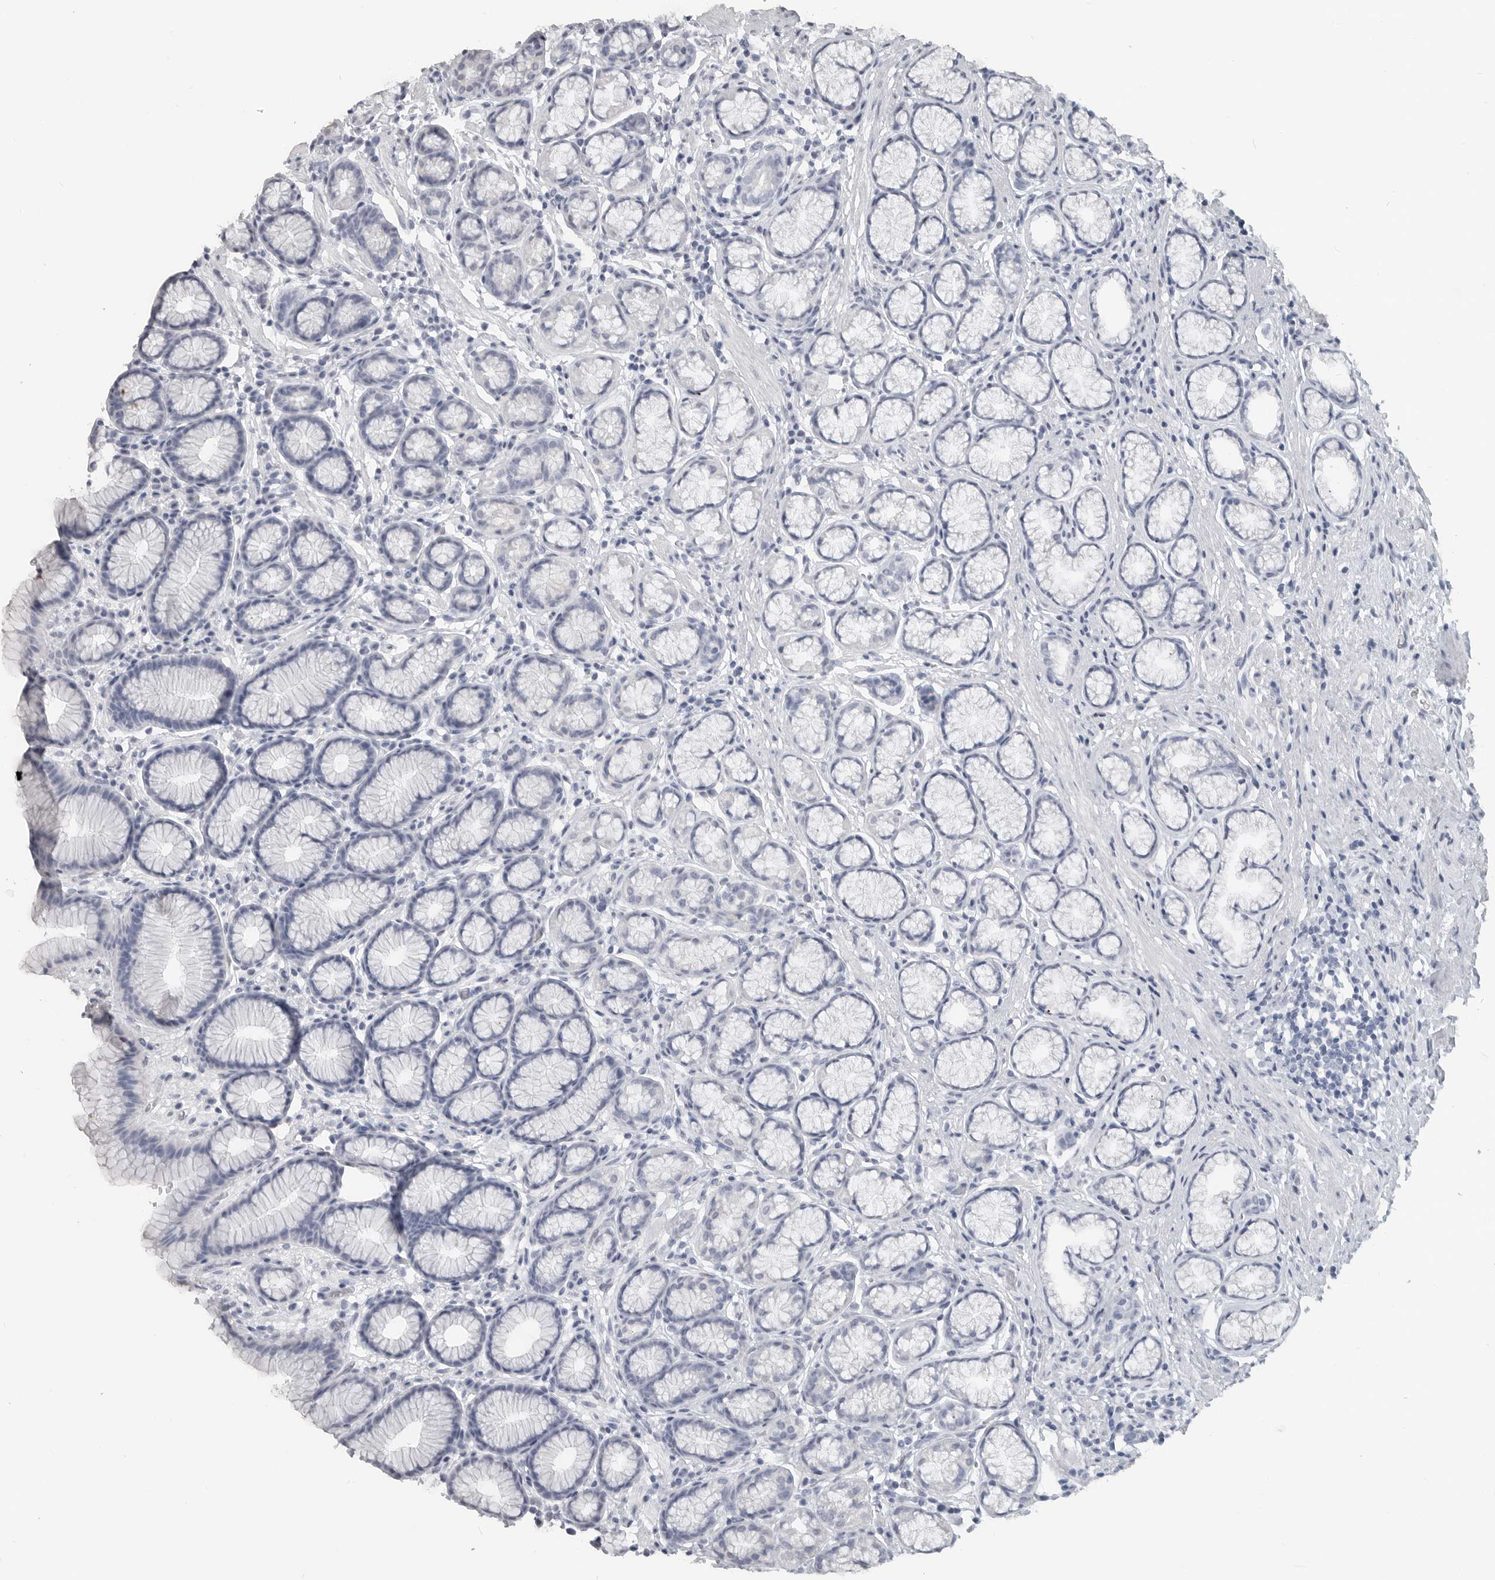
{"staining": {"intensity": "negative", "quantity": "none", "location": "none"}, "tissue": "stomach", "cell_type": "Glandular cells", "image_type": "normal", "snomed": [{"axis": "morphology", "description": "Normal tissue, NOS"}, {"axis": "topography", "description": "Stomach"}], "caption": "IHC histopathology image of normal stomach: human stomach stained with DAB displays no significant protein staining in glandular cells. (Immunohistochemistry (ihc), brightfield microscopy, high magnification).", "gene": "LY6D", "patient": {"sex": "male", "age": 42}}